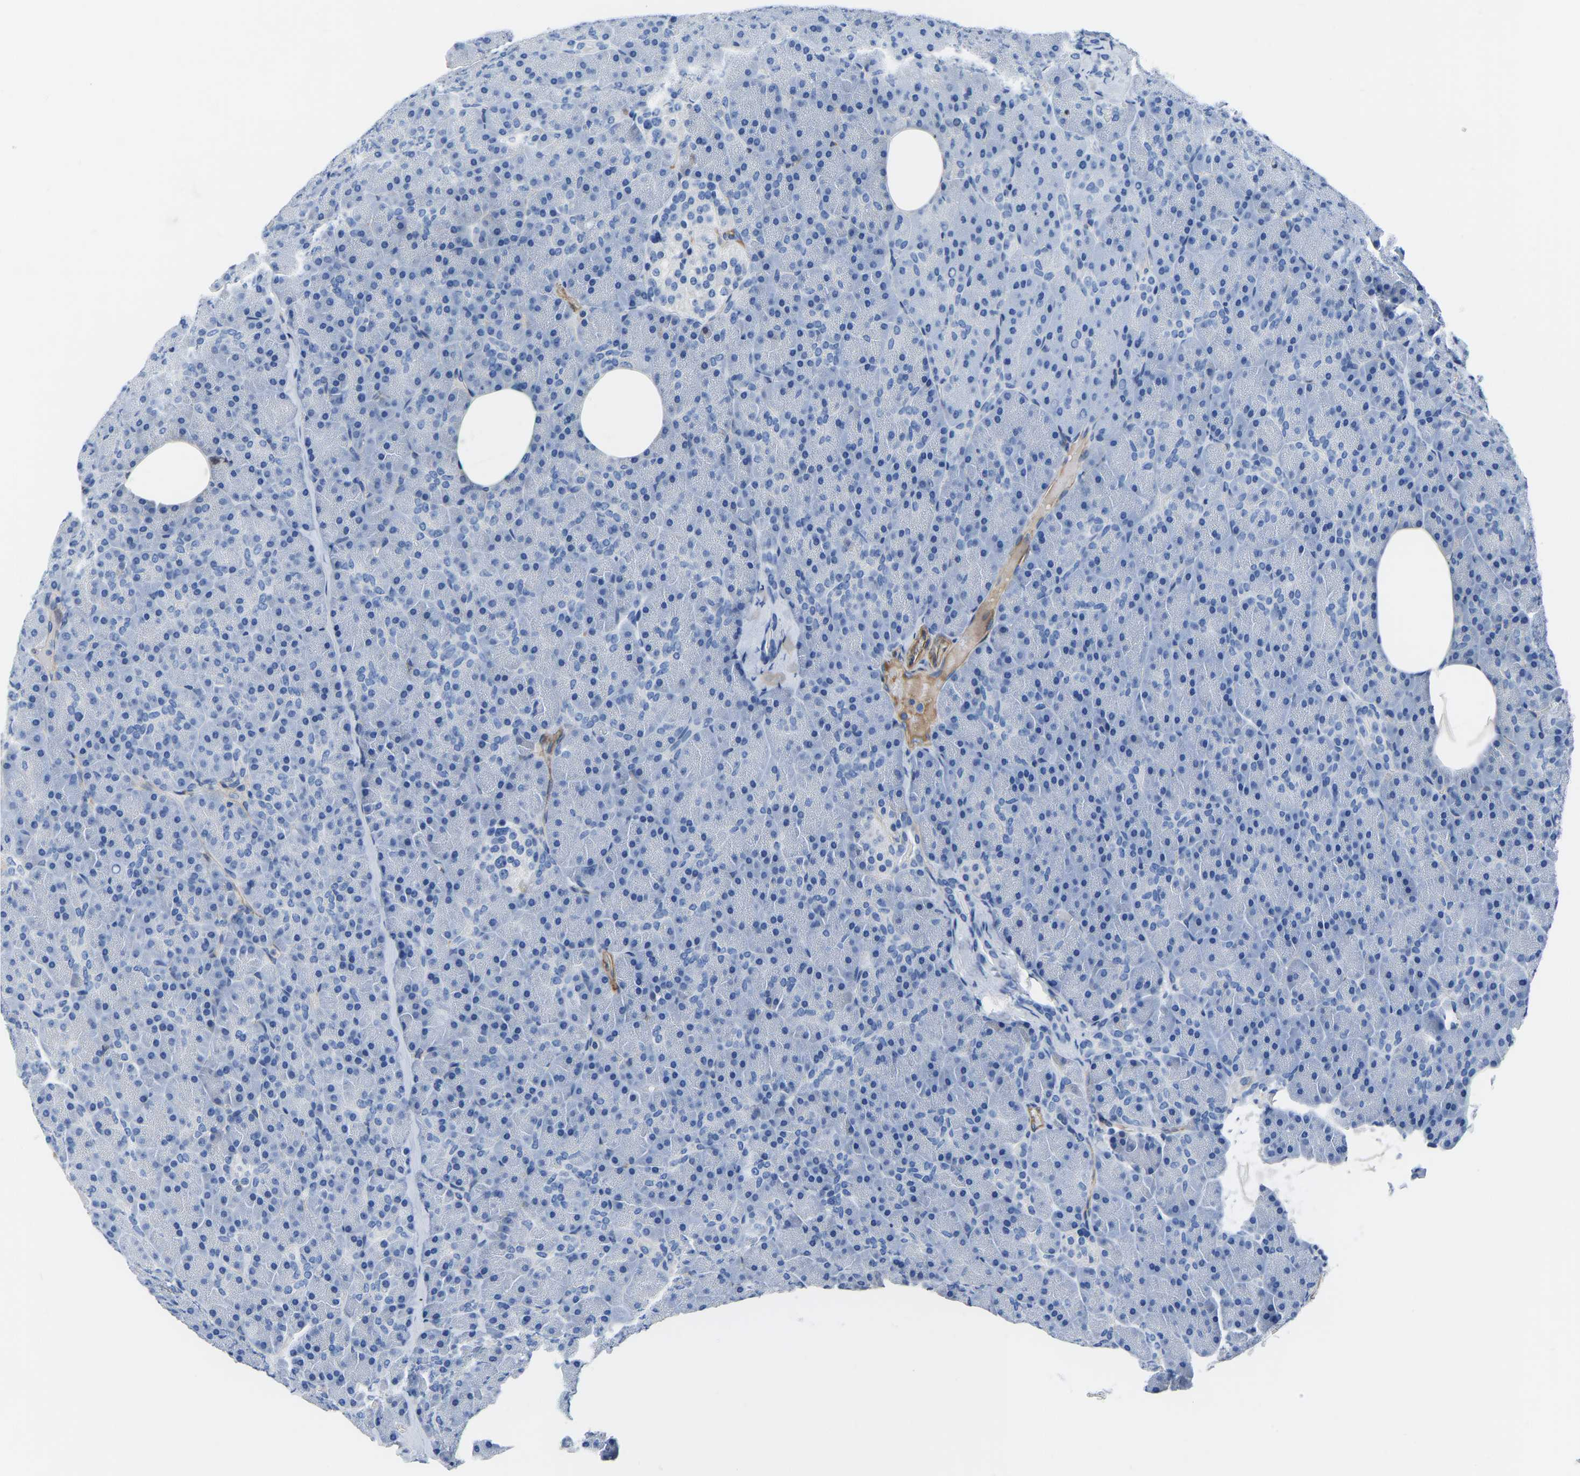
{"staining": {"intensity": "negative", "quantity": "none", "location": "none"}, "tissue": "pancreas", "cell_type": "Exocrine glandular cells", "image_type": "normal", "snomed": [{"axis": "morphology", "description": "Normal tissue, NOS"}, {"axis": "topography", "description": "Pancreas"}], "caption": "This micrograph is of benign pancreas stained with immunohistochemistry (IHC) to label a protein in brown with the nuclei are counter-stained blue. There is no staining in exocrine glandular cells. (Brightfield microscopy of DAB IHC at high magnification).", "gene": "SLC45A3", "patient": {"sex": "female", "age": 35}}